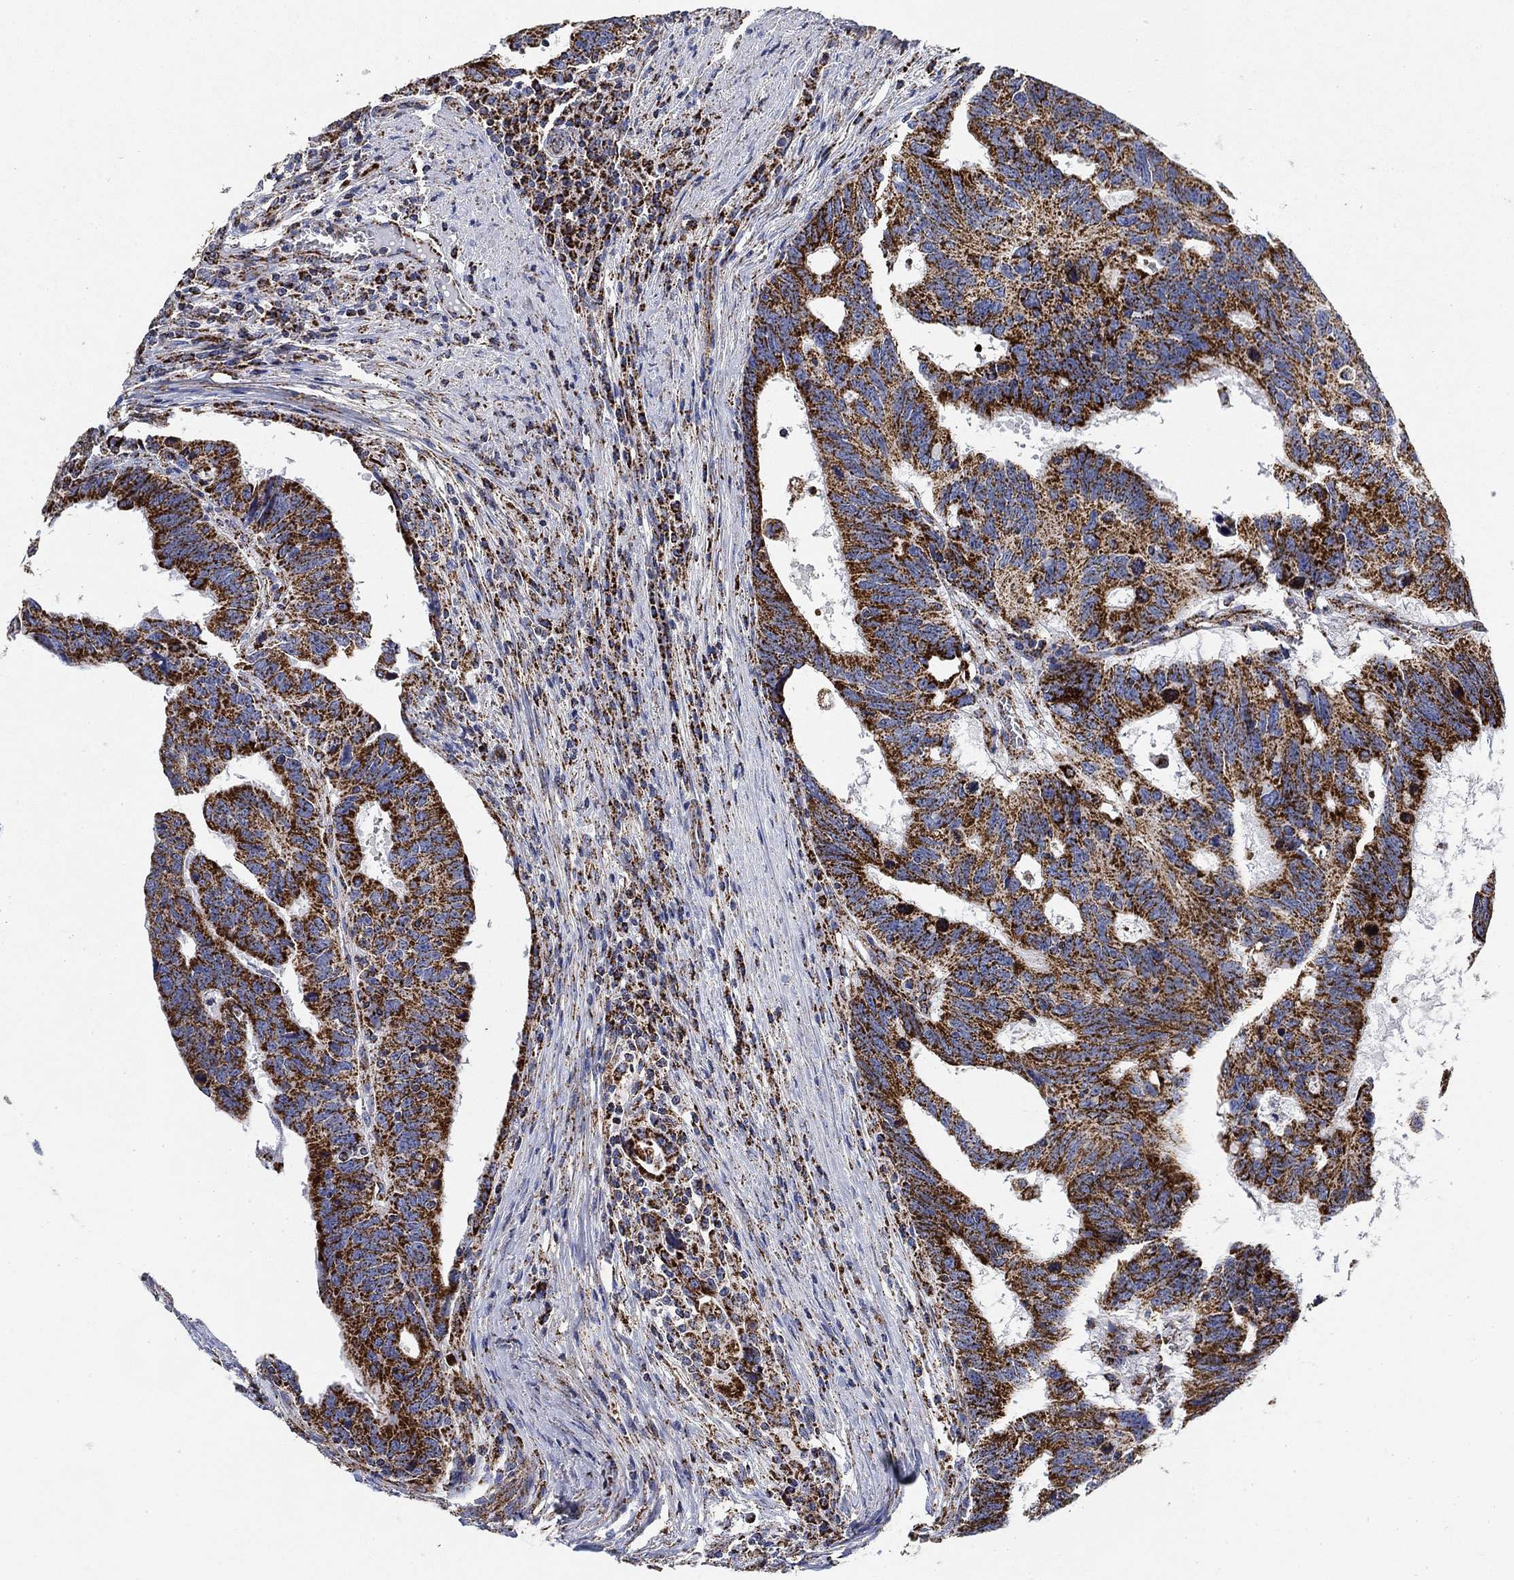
{"staining": {"intensity": "strong", "quantity": ">75%", "location": "cytoplasmic/membranous"}, "tissue": "colorectal cancer", "cell_type": "Tumor cells", "image_type": "cancer", "snomed": [{"axis": "morphology", "description": "Adenocarcinoma, NOS"}, {"axis": "topography", "description": "Colon"}], "caption": "DAB immunohistochemical staining of colorectal cancer (adenocarcinoma) exhibits strong cytoplasmic/membranous protein positivity in about >75% of tumor cells. The protein is stained brown, and the nuclei are stained in blue (DAB IHC with brightfield microscopy, high magnification).", "gene": "NDUFS3", "patient": {"sex": "female", "age": 77}}